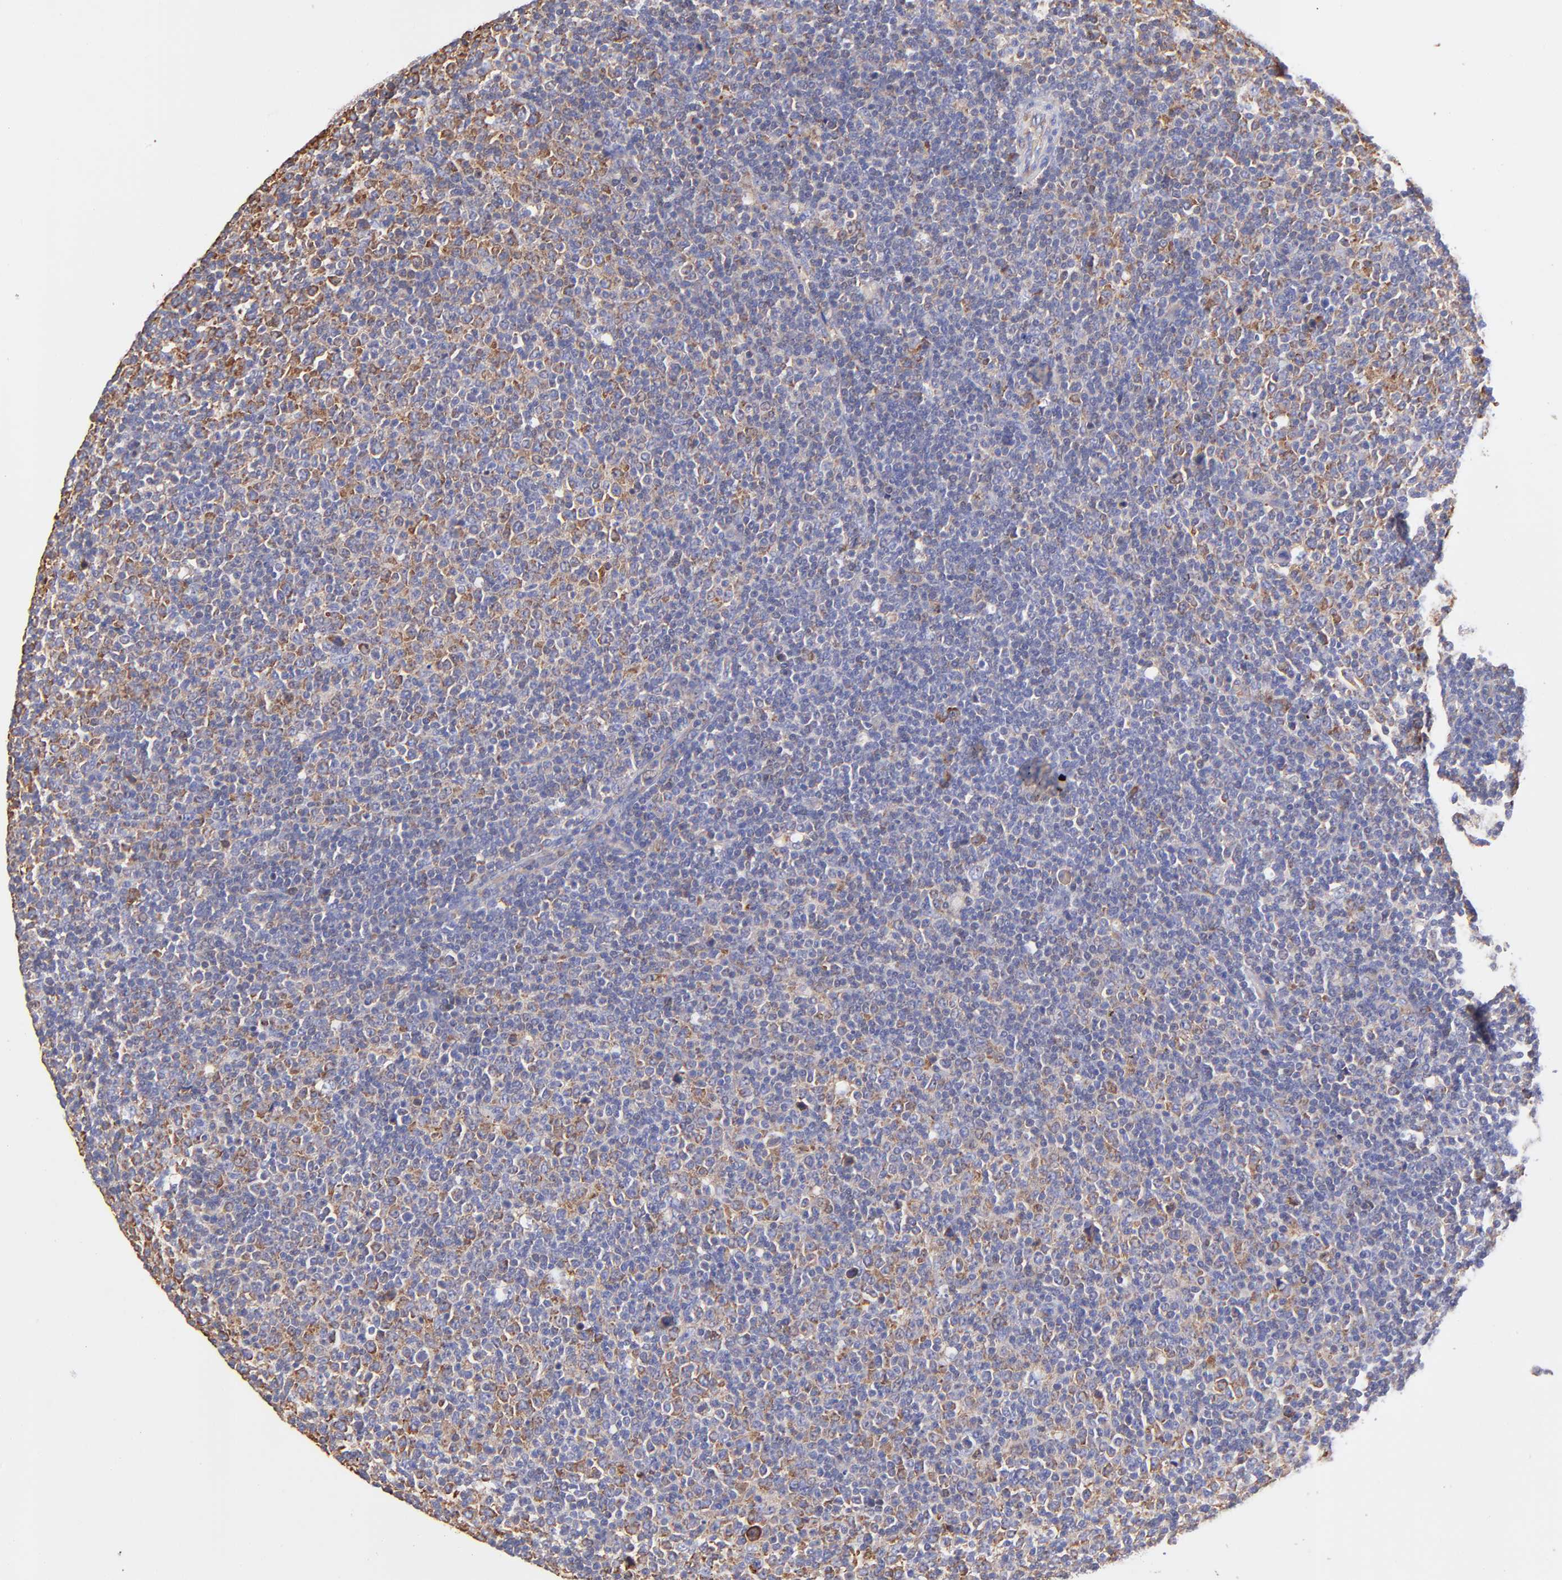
{"staining": {"intensity": "moderate", "quantity": "25%-75%", "location": "cytoplasmic/membranous"}, "tissue": "lymphoma", "cell_type": "Tumor cells", "image_type": "cancer", "snomed": [{"axis": "morphology", "description": "Malignant lymphoma, non-Hodgkin's type, Low grade"}, {"axis": "topography", "description": "Lymph node"}], "caption": "High-magnification brightfield microscopy of malignant lymphoma, non-Hodgkin's type (low-grade) stained with DAB (brown) and counterstained with hematoxylin (blue). tumor cells exhibit moderate cytoplasmic/membranous expression is seen in approximately25%-75% of cells.", "gene": "RPL30", "patient": {"sex": "male", "age": 70}}